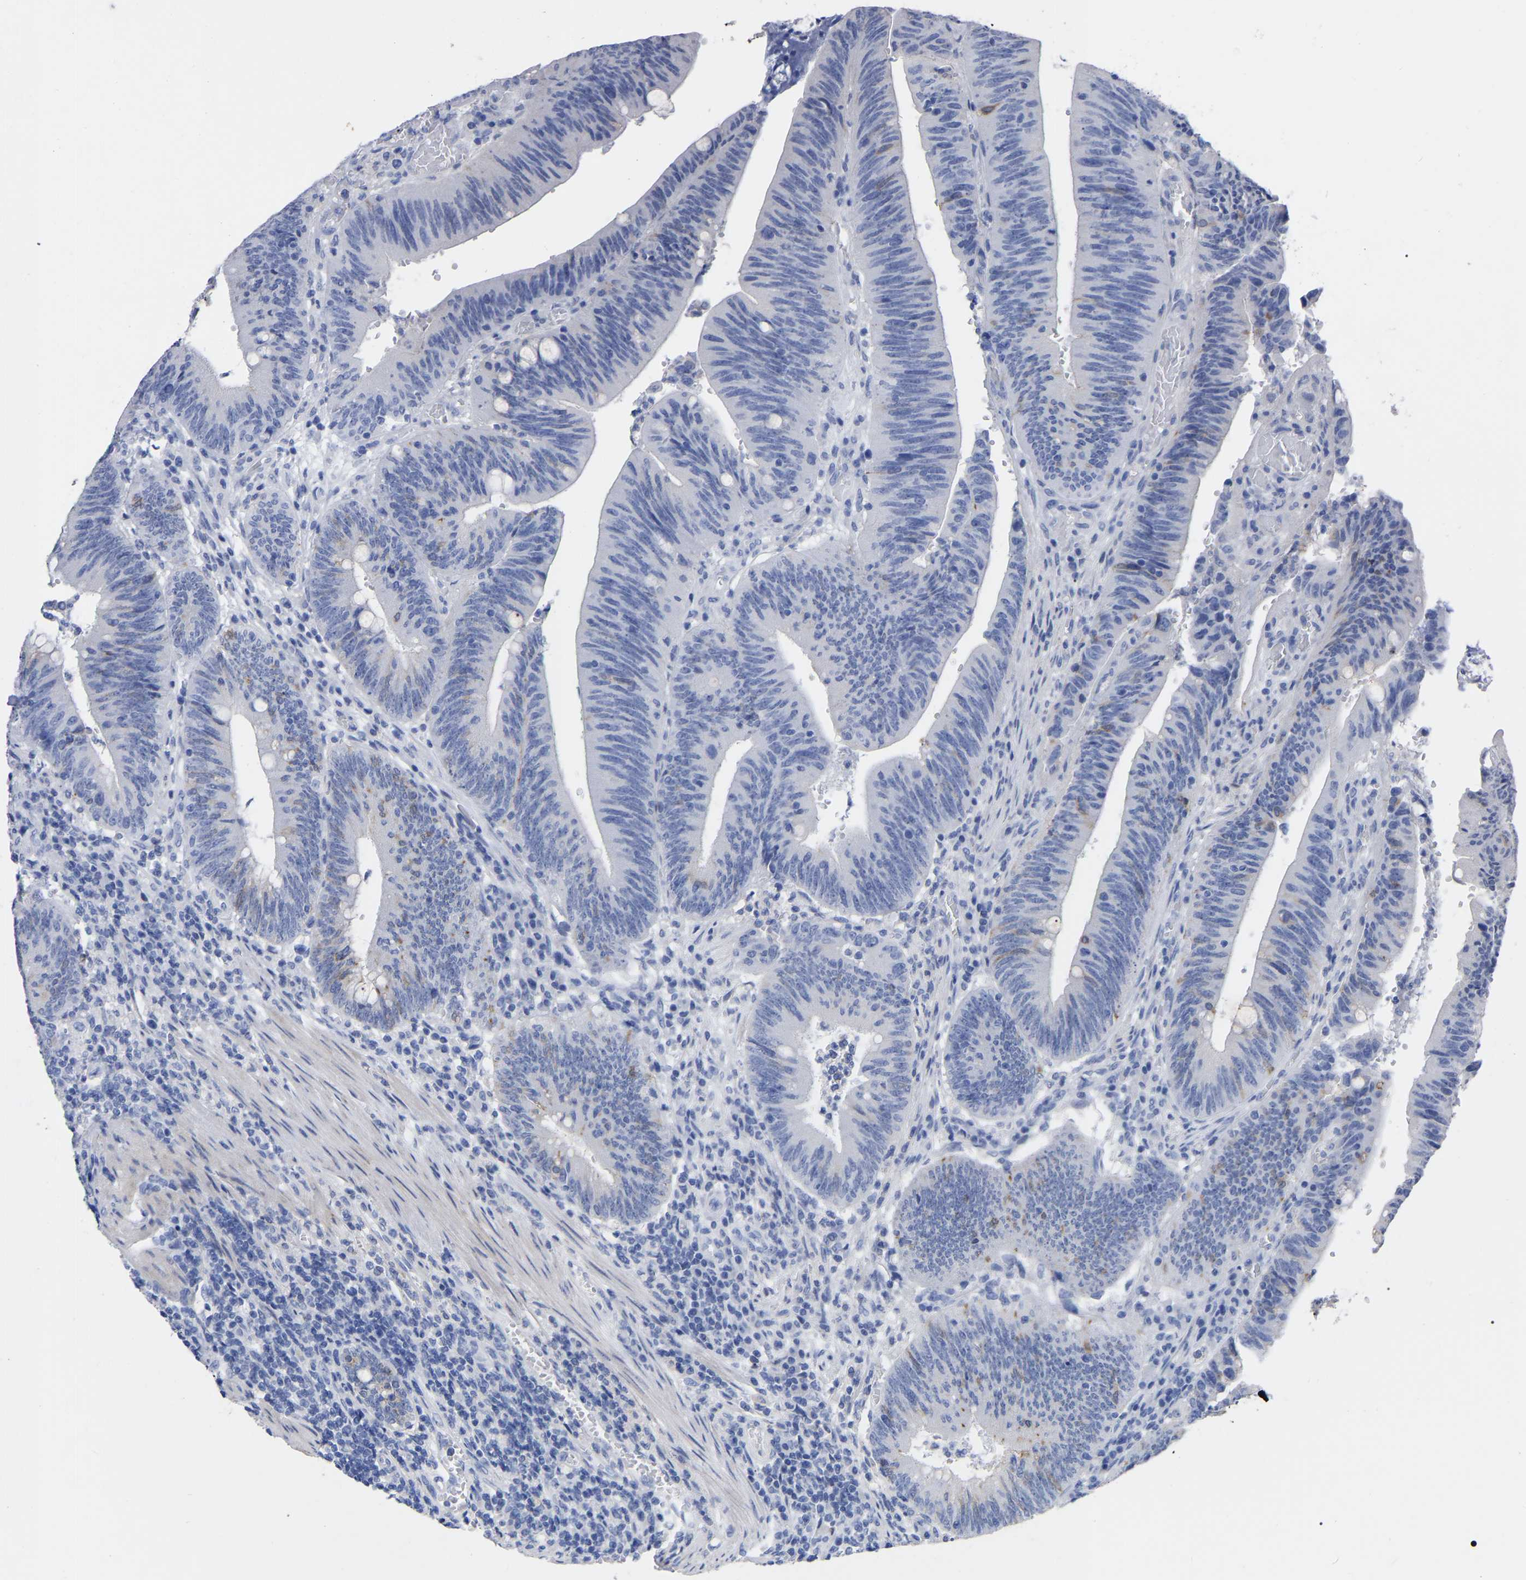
{"staining": {"intensity": "negative", "quantity": "none", "location": "none"}, "tissue": "colorectal cancer", "cell_type": "Tumor cells", "image_type": "cancer", "snomed": [{"axis": "morphology", "description": "Normal tissue, NOS"}, {"axis": "morphology", "description": "Adenocarcinoma, NOS"}, {"axis": "topography", "description": "Rectum"}], "caption": "This is an IHC histopathology image of human adenocarcinoma (colorectal). There is no positivity in tumor cells.", "gene": "ANXA13", "patient": {"sex": "female", "age": 66}}